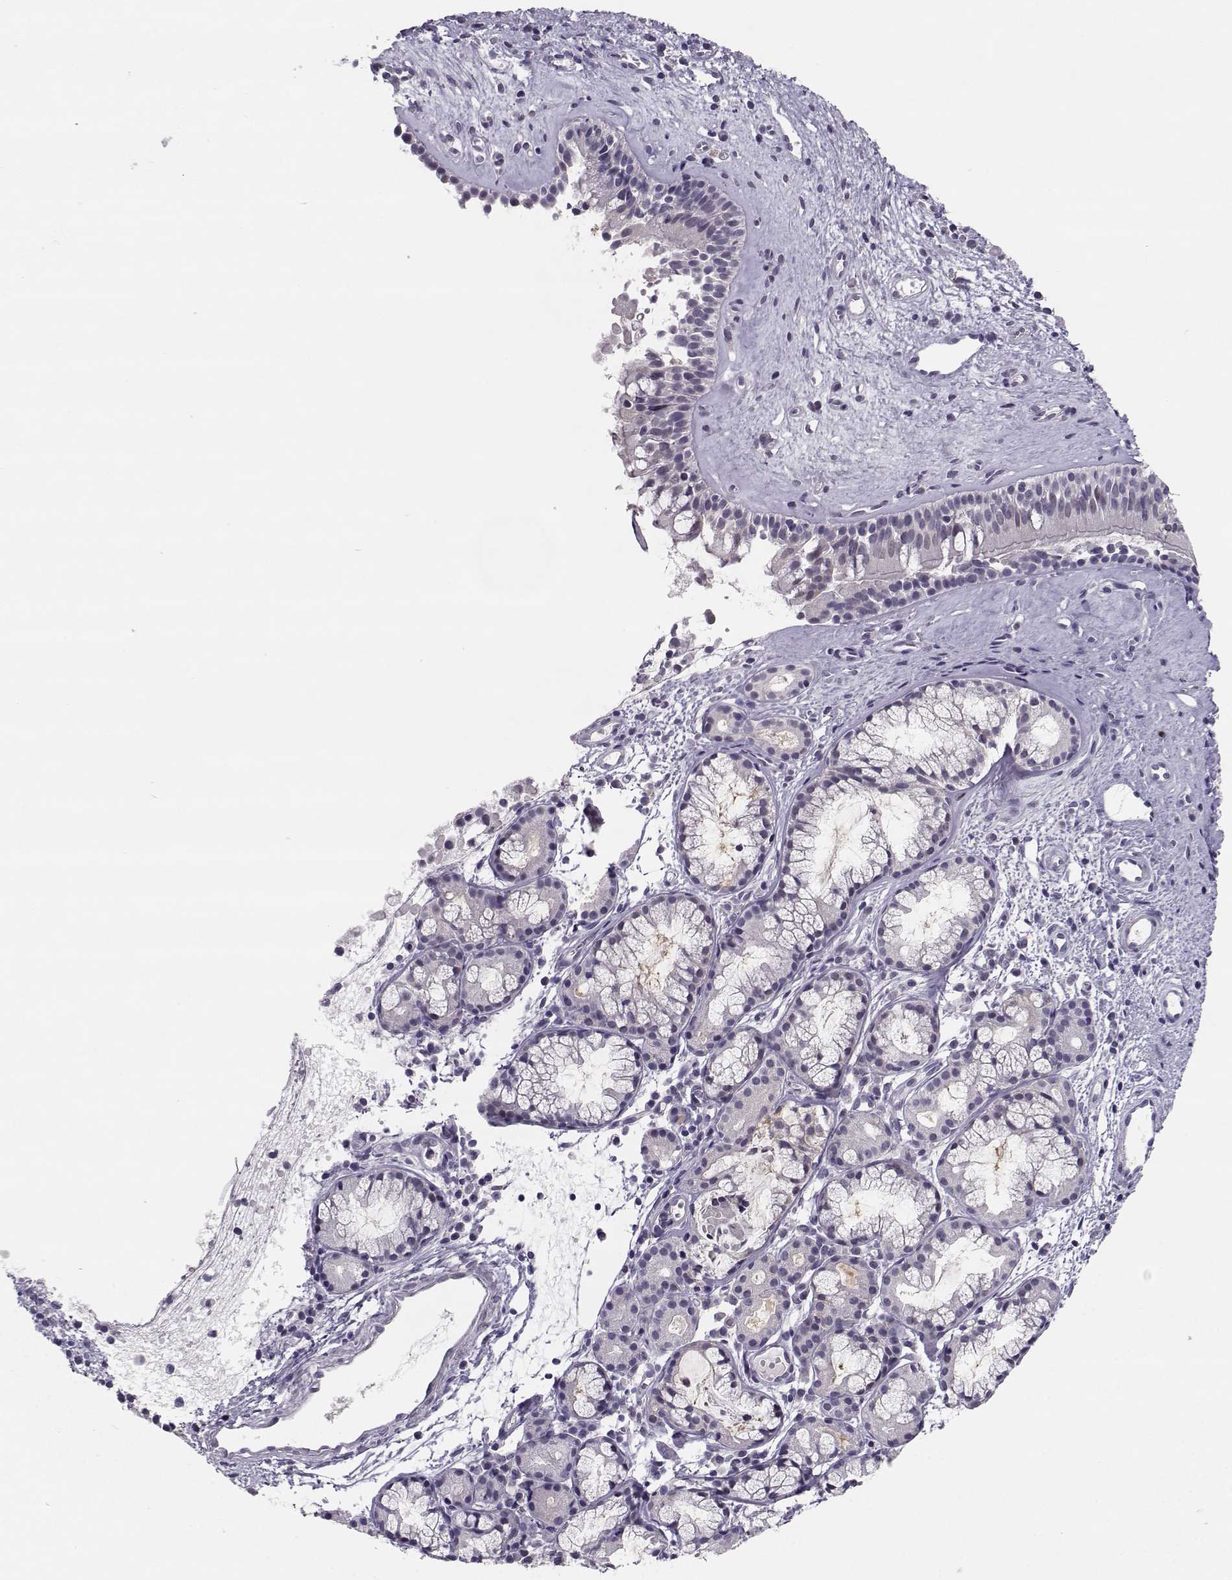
{"staining": {"intensity": "negative", "quantity": "none", "location": "none"}, "tissue": "nasopharynx", "cell_type": "Respiratory epithelial cells", "image_type": "normal", "snomed": [{"axis": "morphology", "description": "Normal tissue, NOS"}, {"axis": "topography", "description": "Nasopharynx"}], "caption": "Nasopharynx stained for a protein using immunohistochemistry shows no staining respiratory epithelial cells.", "gene": "C16orf86", "patient": {"sex": "male", "age": 29}}